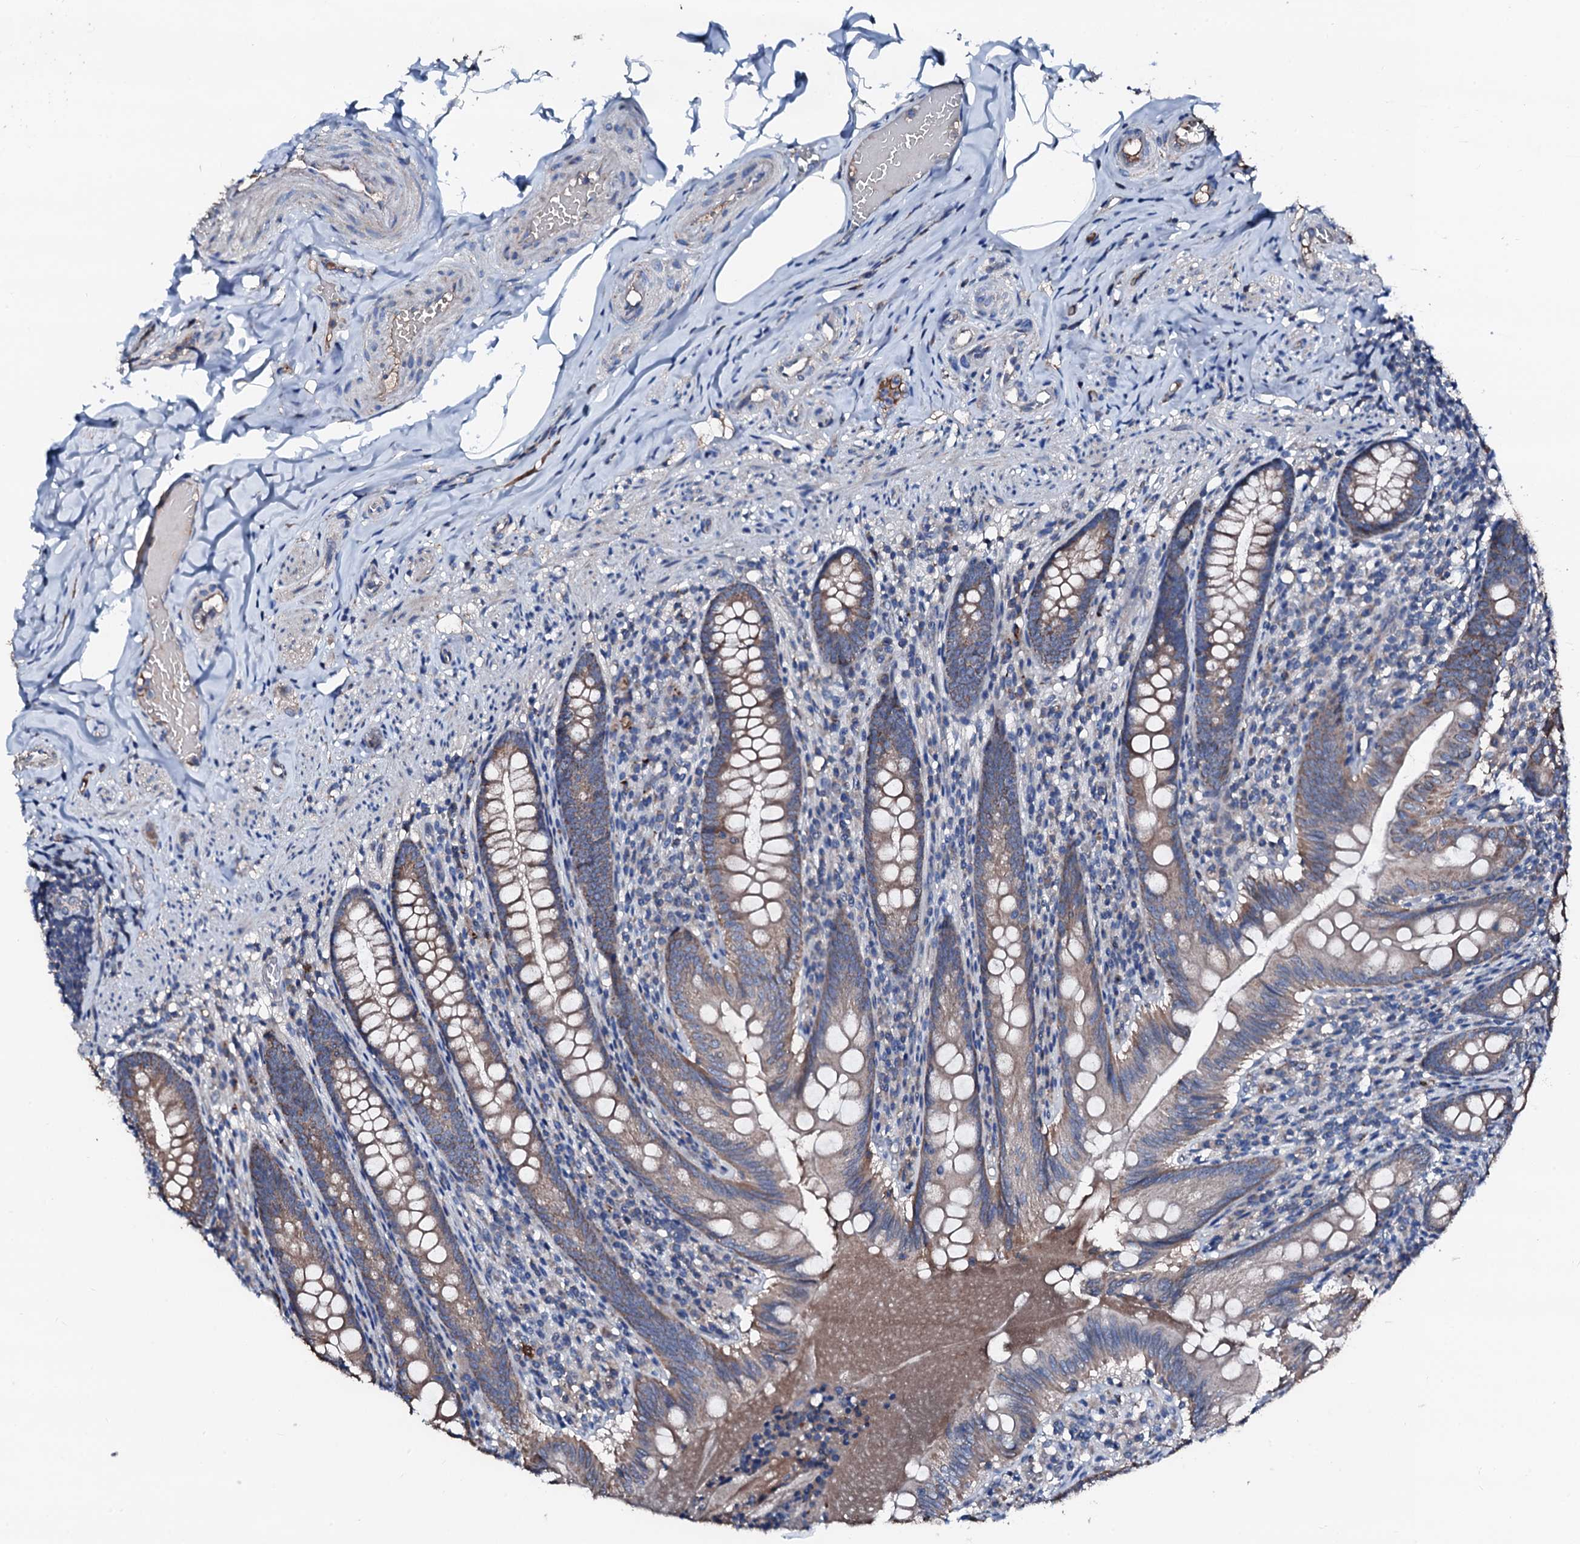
{"staining": {"intensity": "weak", "quantity": "25%-75%", "location": "cytoplasmic/membranous"}, "tissue": "appendix", "cell_type": "Glandular cells", "image_type": "normal", "snomed": [{"axis": "morphology", "description": "Normal tissue, NOS"}, {"axis": "topography", "description": "Appendix"}], "caption": "The immunohistochemical stain shows weak cytoplasmic/membranous staining in glandular cells of unremarkable appendix.", "gene": "TRAFD1", "patient": {"sex": "male", "age": 55}}